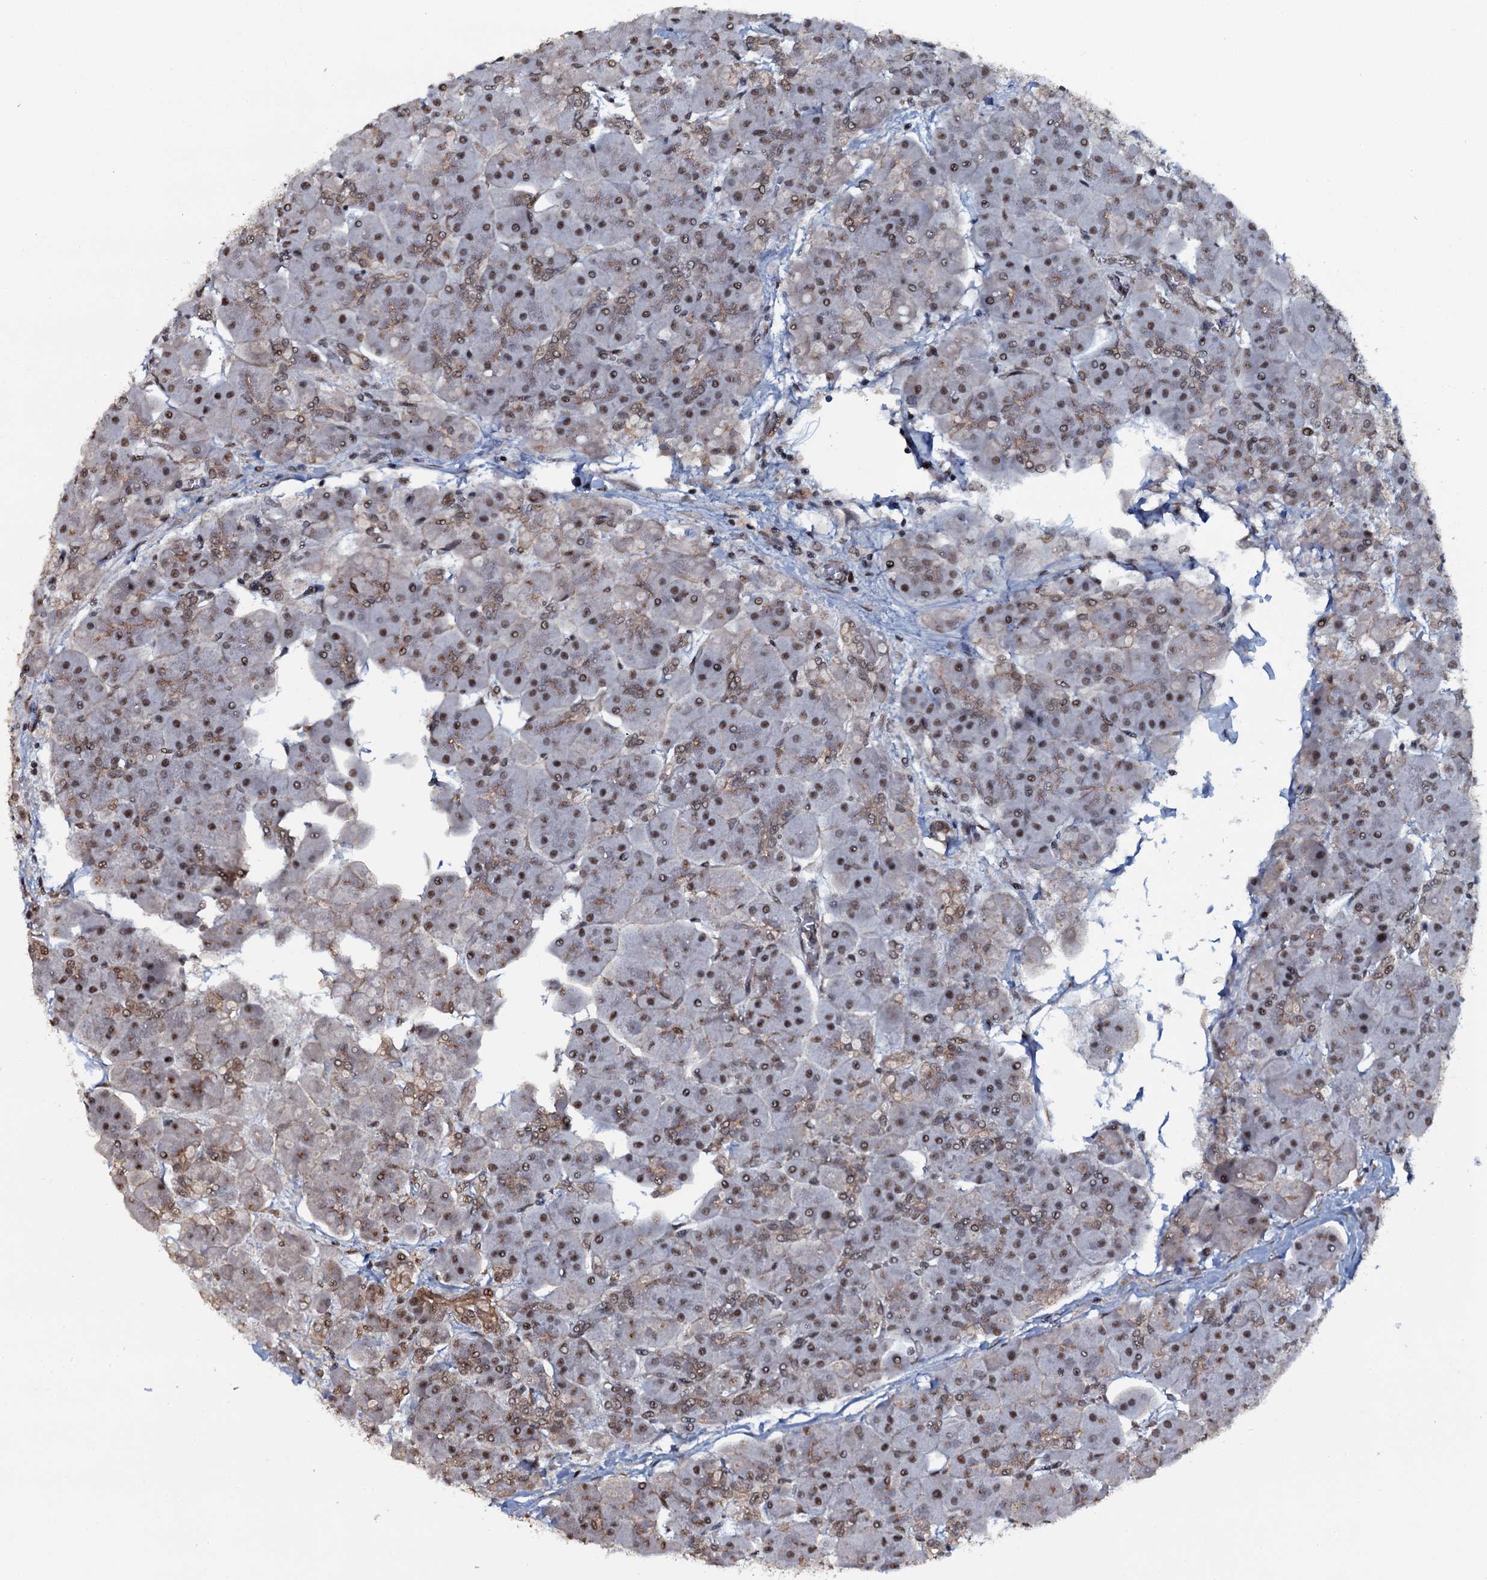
{"staining": {"intensity": "moderate", "quantity": ">75%", "location": "cytoplasmic/membranous,nuclear"}, "tissue": "pancreas", "cell_type": "Exocrine glandular cells", "image_type": "normal", "snomed": [{"axis": "morphology", "description": "Normal tissue, NOS"}, {"axis": "topography", "description": "Pancreas"}], "caption": "Immunohistochemistry of unremarkable human pancreas reveals medium levels of moderate cytoplasmic/membranous,nuclear positivity in about >75% of exocrine glandular cells.", "gene": "SH2D4B", "patient": {"sex": "male", "age": 66}}